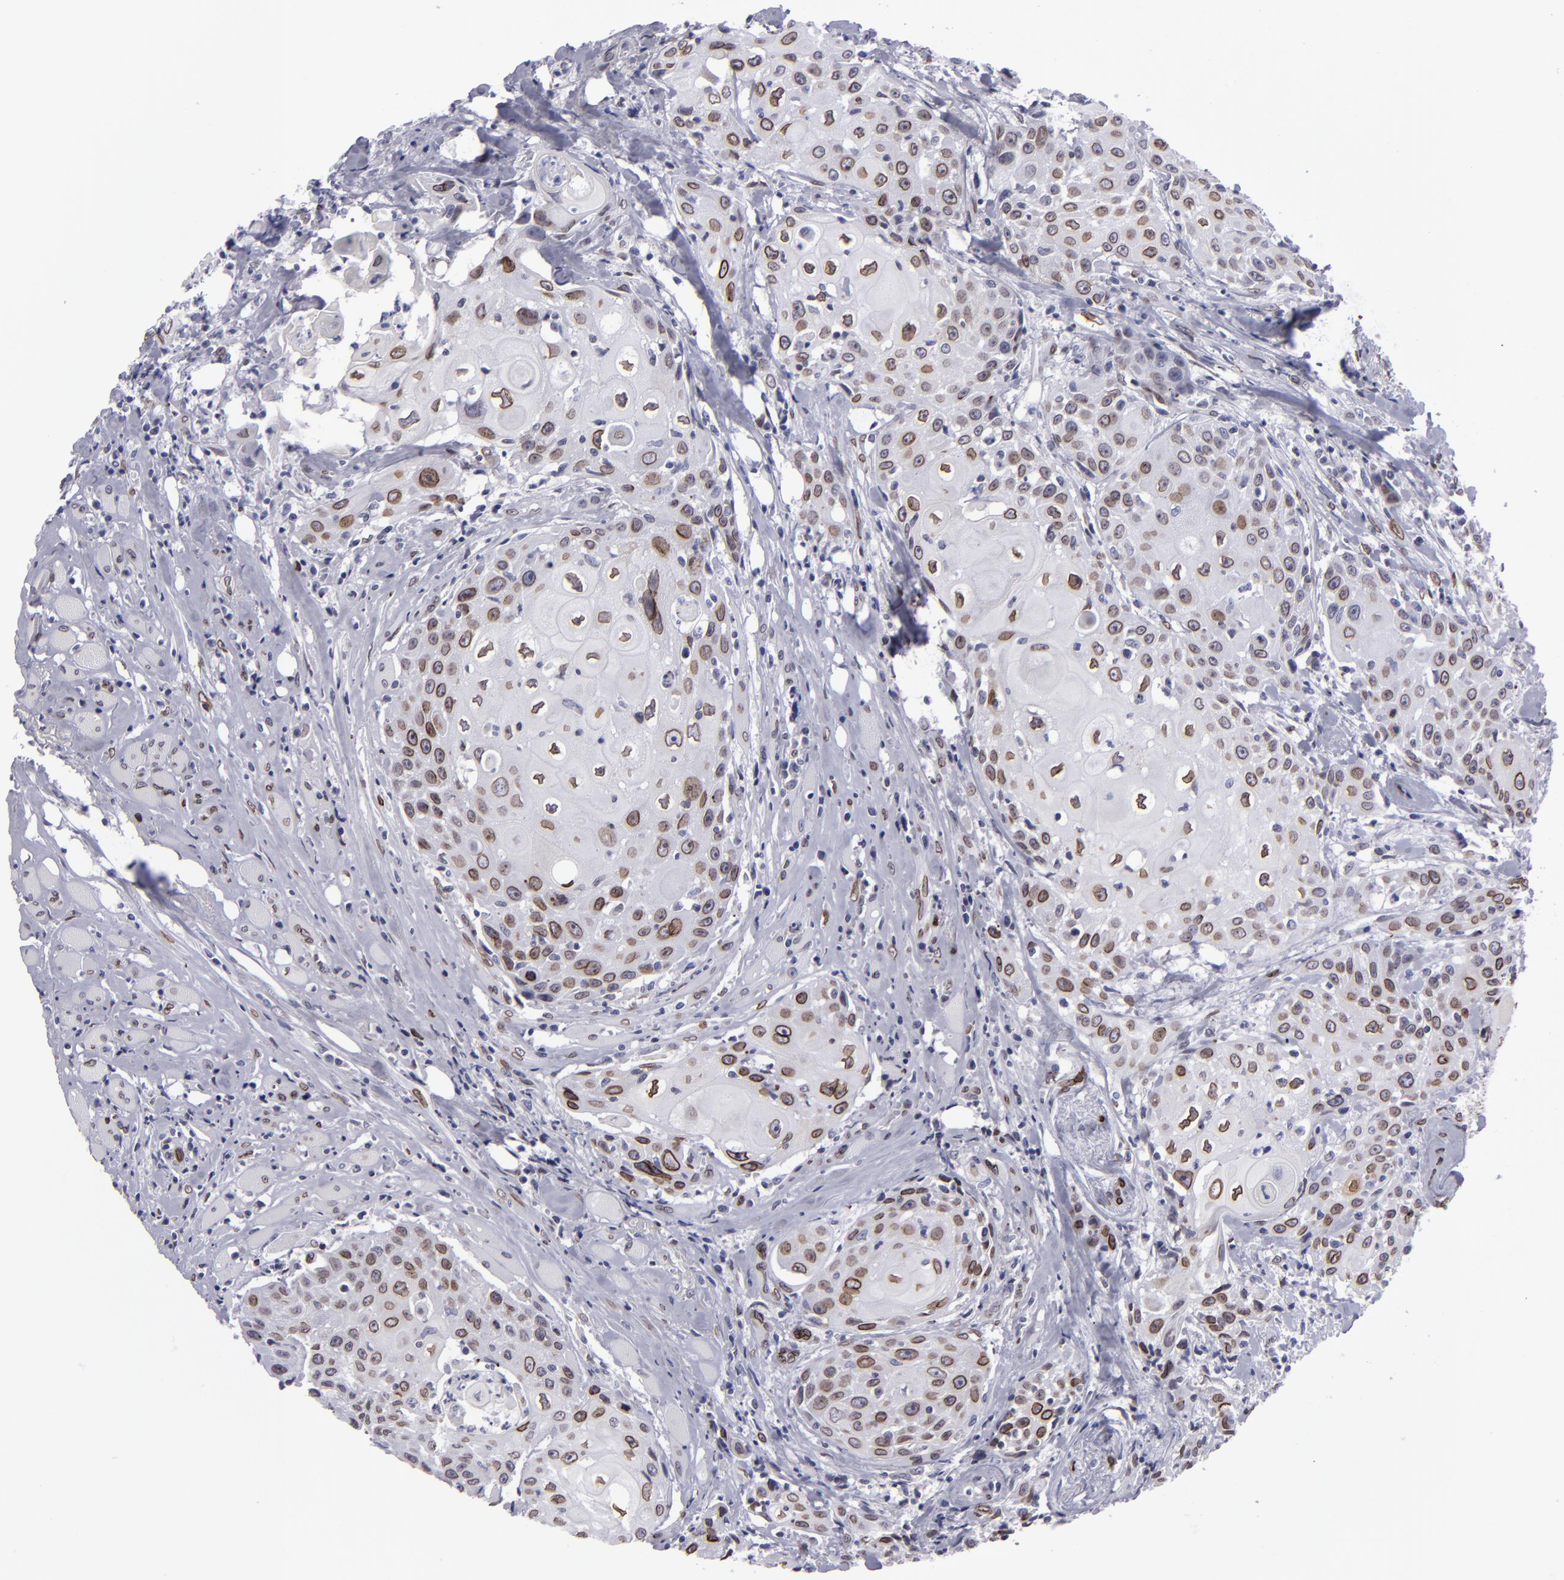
{"staining": {"intensity": "moderate", "quantity": ">75%", "location": "nuclear"}, "tissue": "head and neck cancer", "cell_type": "Tumor cells", "image_type": "cancer", "snomed": [{"axis": "morphology", "description": "Squamous cell carcinoma, NOS"}, {"axis": "topography", "description": "Oral tissue"}, {"axis": "topography", "description": "Head-Neck"}], "caption": "Protein expression analysis of human squamous cell carcinoma (head and neck) reveals moderate nuclear positivity in about >75% of tumor cells.", "gene": "EMD", "patient": {"sex": "female", "age": 82}}